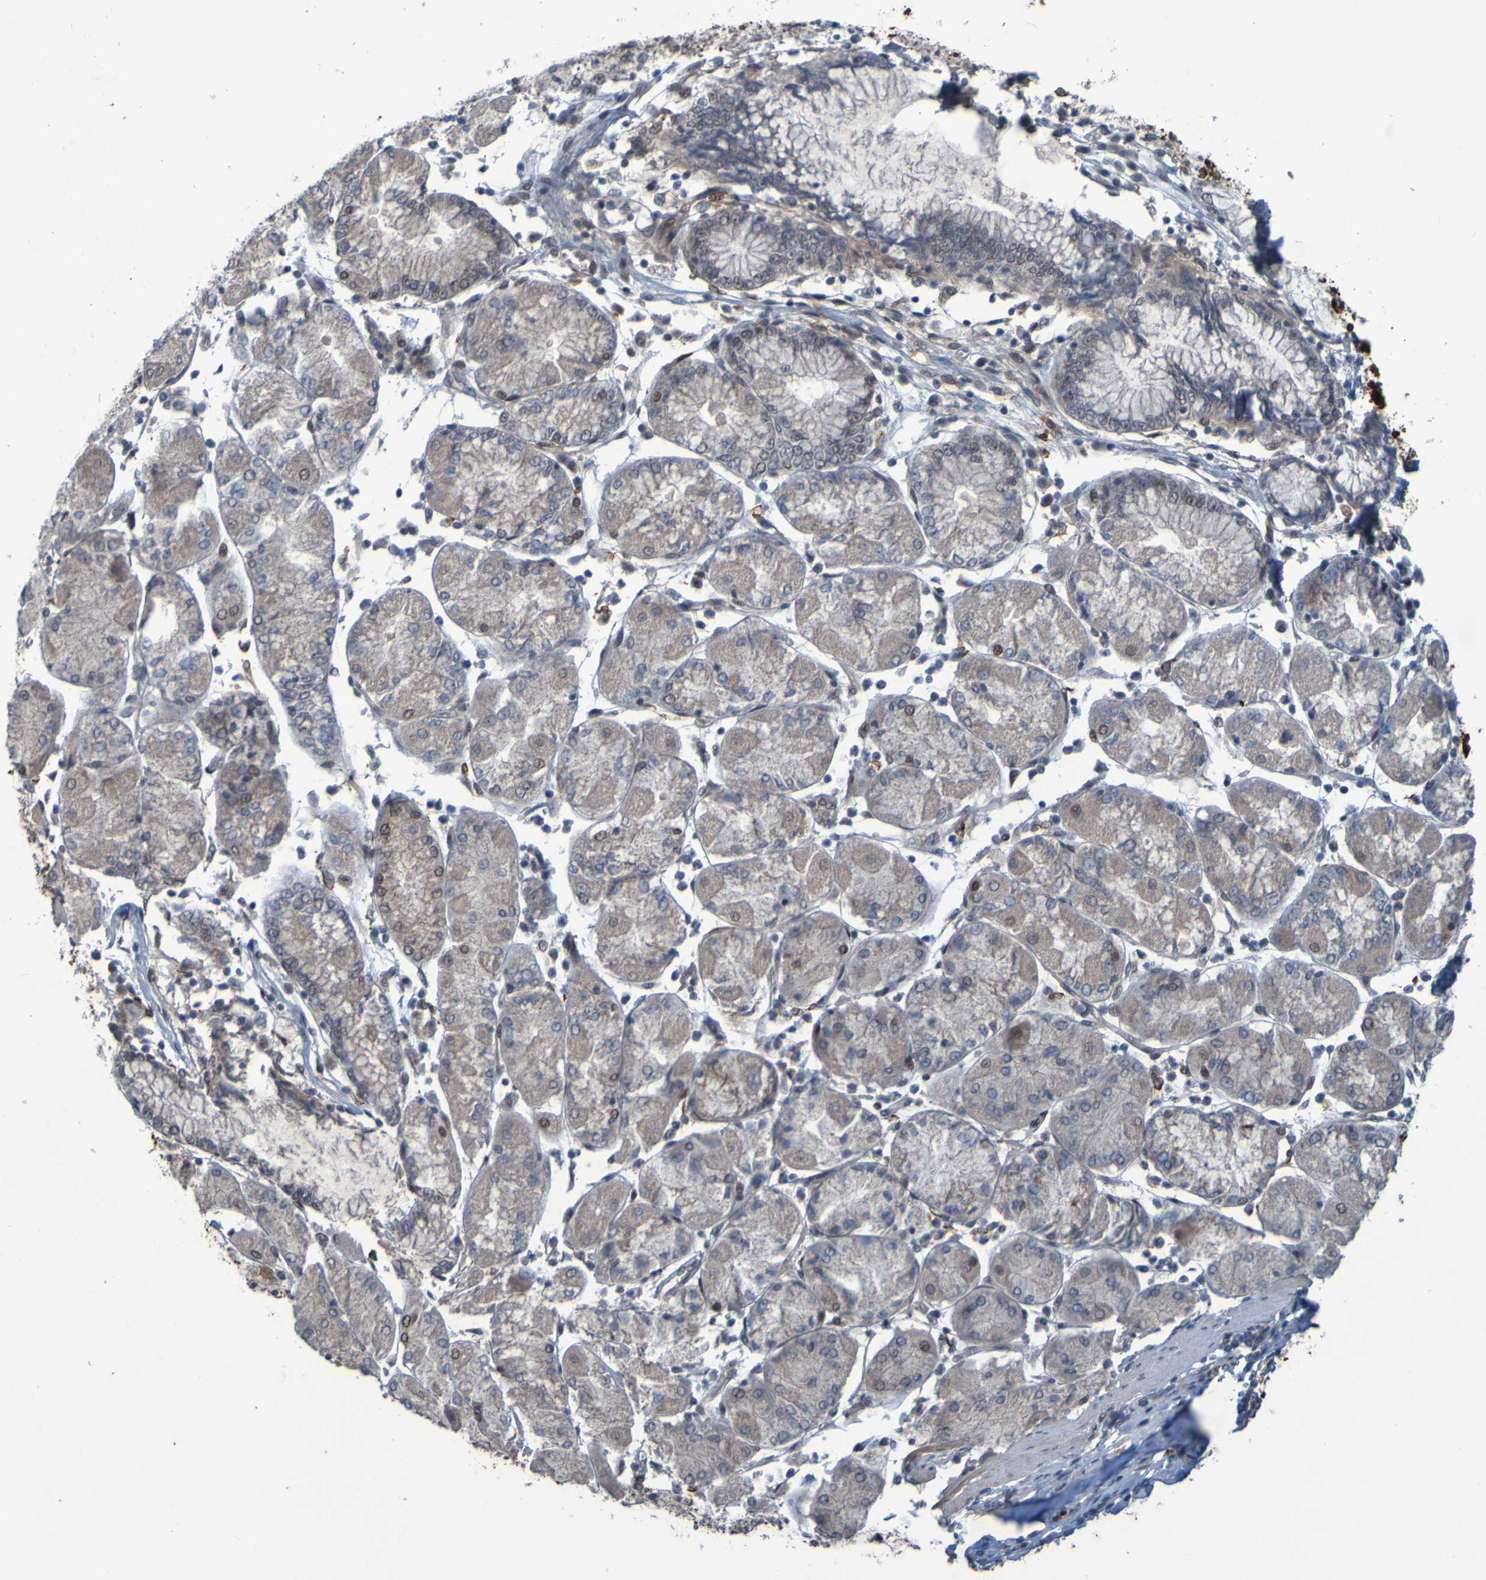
{"staining": {"intensity": "weak", "quantity": "<25%", "location": "cytoplasmic/membranous"}, "tissue": "stomach cancer", "cell_type": "Tumor cells", "image_type": "cancer", "snomed": [{"axis": "morphology", "description": "Normal tissue, NOS"}, {"axis": "morphology", "description": "Adenocarcinoma, NOS"}, {"axis": "topography", "description": "Stomach, upper"}, {"axis": "topography", "description": "Stomach"}], "caption": "Tumor cells show no significant positivity in adenocarcinoma (stomach).", "gene": "MCPH1", "patient": {"sex": "male", "age": 59}}